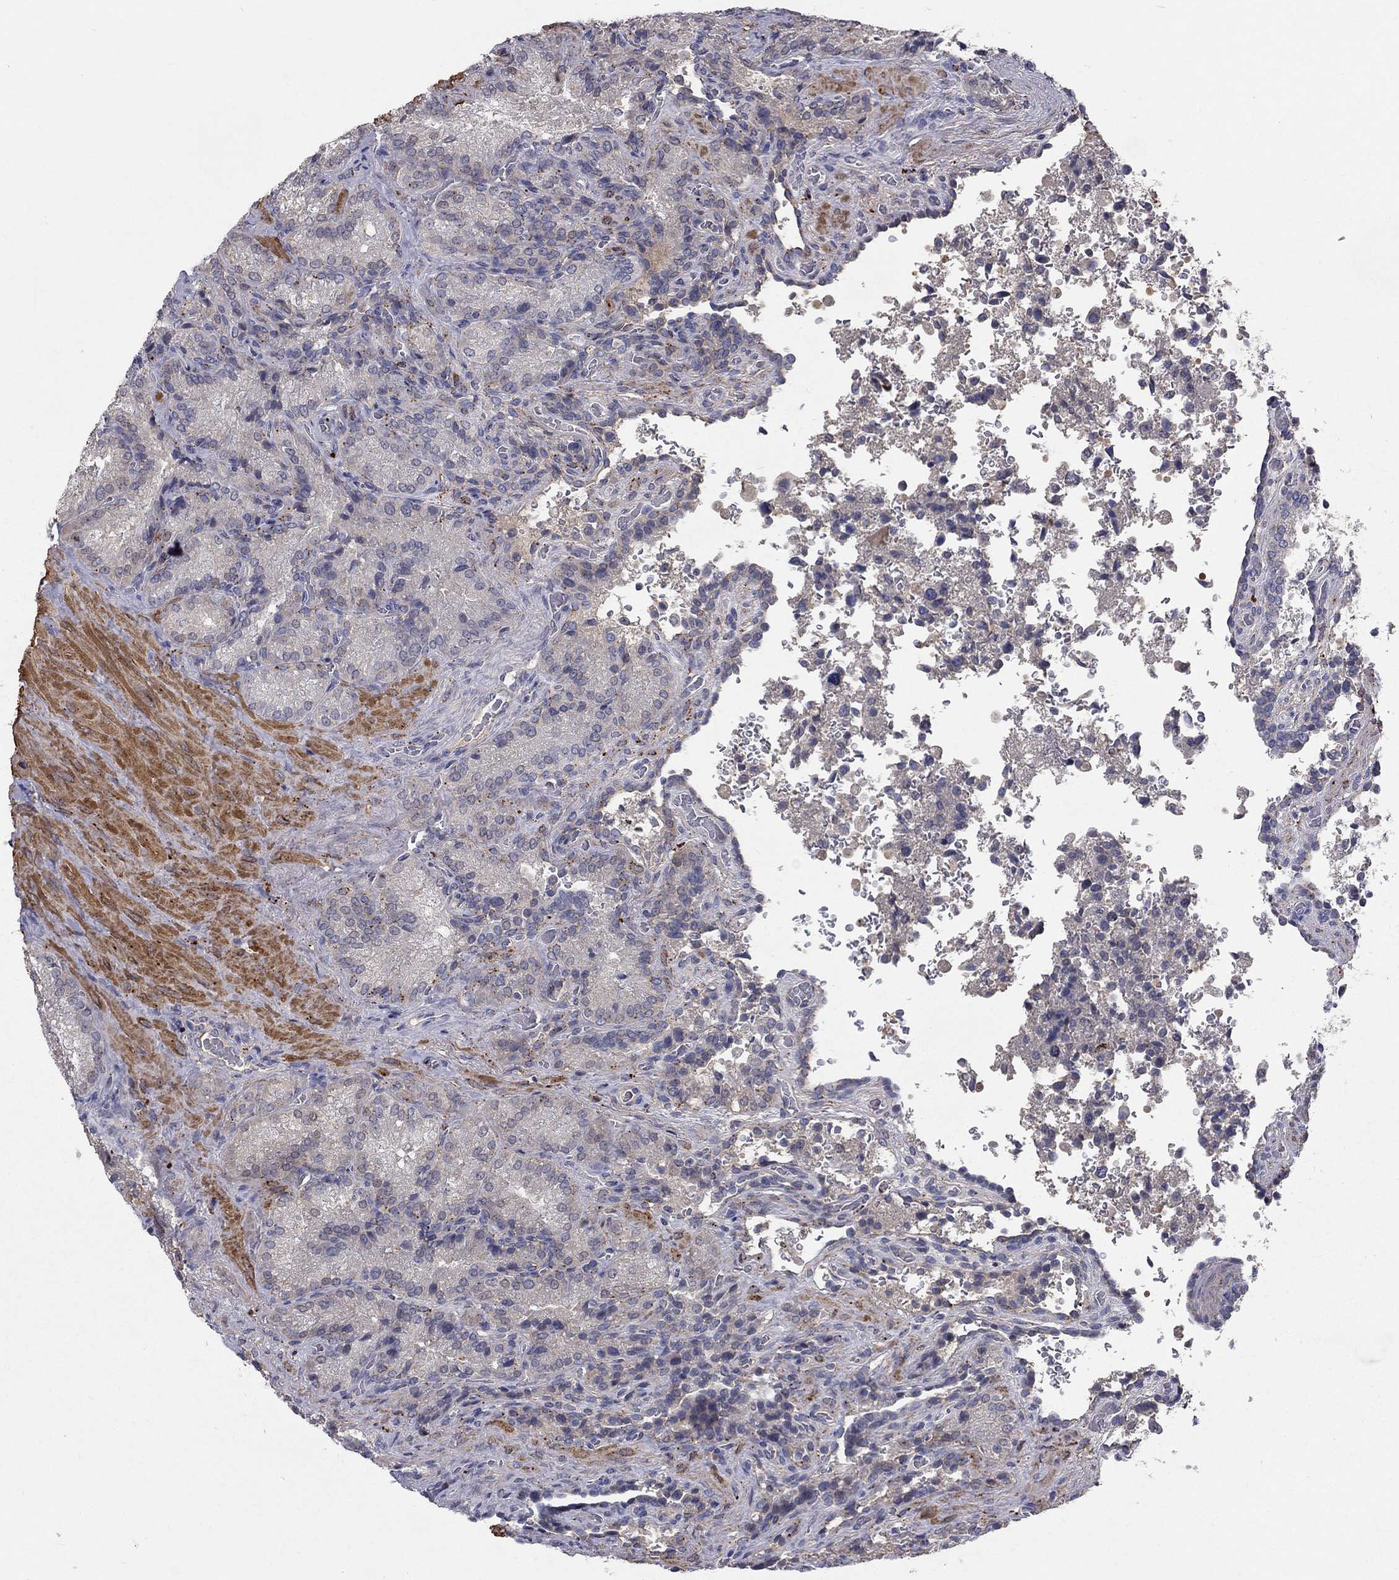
{"staining": {"intensity": "moderate", "quantity": "<25%", "location": "cytoplasmic/membranous"}, "tissue": "seminal vesicle", "cell_type": "Glandular cells", "image_type": "normal", "snomed": [{"axis": "morphology", "description": "Normal tissue, NOS"}, {"axis": "topography", "description": "Seminal veicle"}], "caption": "Protein staining exhibits moderate cytoplasmic/membranous positivity in approximately <25% of glandular cells in benign seminal vesicle. The staining is performed using DAB (3,3'-diaminobenzidine) brown chromogen to label protein expression. The nuclei are counter-stained blue using hematoxylin.", "gene": "EPDR1", "patient": {"sex": "male", "age": 37}}